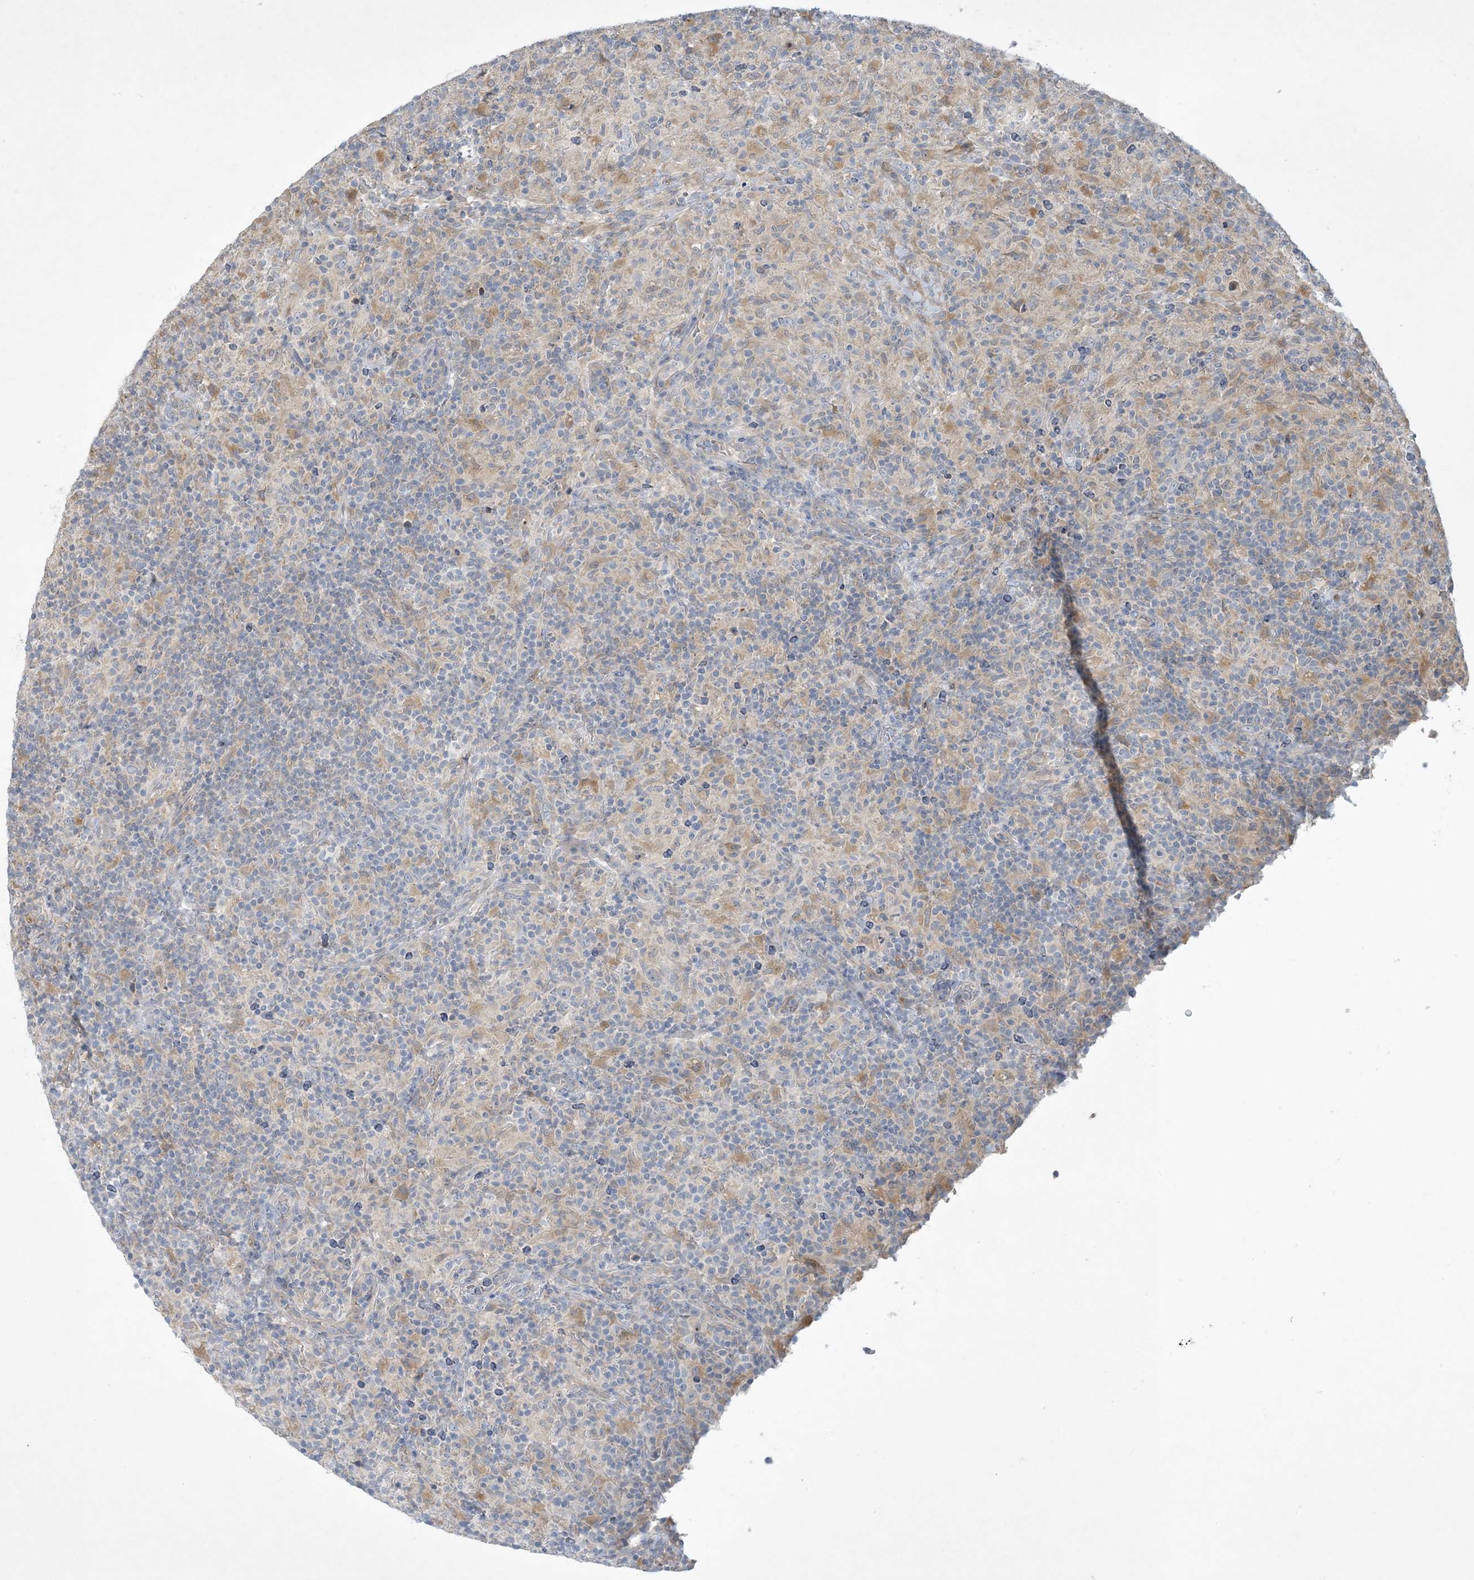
{"staining": {"intensity": "negative", "quantity": "none", "location": "none"}, "tissue": "lymphoma", "cell_type": "Tumor cells", "image_type": "cancer", "snomed": [{"axis": "morphology", "description": "Hodgkin's disease, NOS"}, {"axis": "topography", "description": "Lymph node"}], "caption": "IHC of human lymphoma displays no positivity in tumor cells.", "gene": "MRPS18A", "patient": {"sex": "male", "age": 70}}